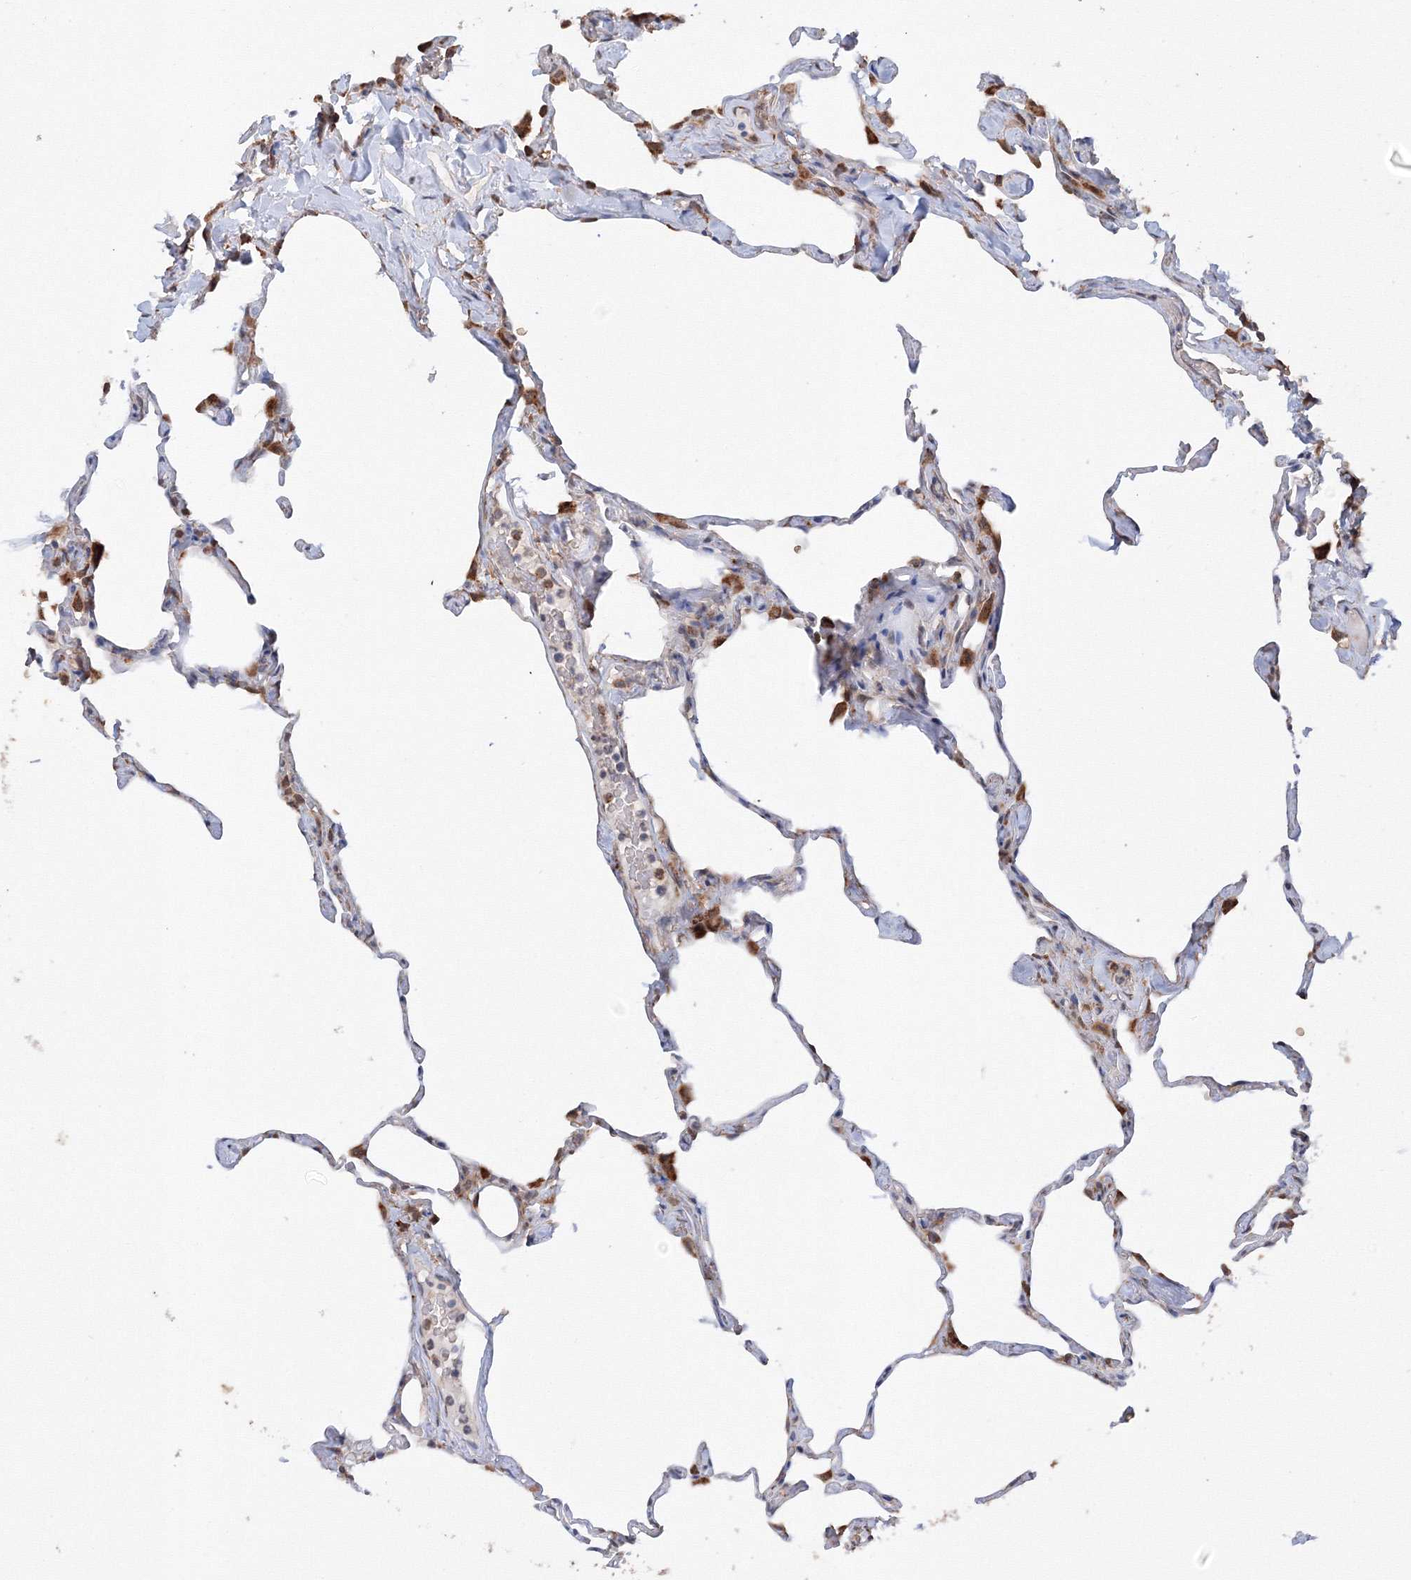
{"staining": {"intensity": "moderate", "quantity": "<25%", "location": "cytoplasmic/membranous"}, "tissue": "lung", "cell_type": "Alveolar cells", "image_type": "normal", "snomed": [{"axis": "morphology", "description": "Normal tissue, NOS"}, {"axis": "topography", "description": "Lung"}], "caption": "Immunohistochemistry photomicrograph of benign human lung stained for a protein (brown), which reveals low levels of moderate cytoplasmic/membranous expression in approximately <25% of alveolar cells.", "gene": "DIS3L2", "patient": {"sex": "male", "age": 65}}